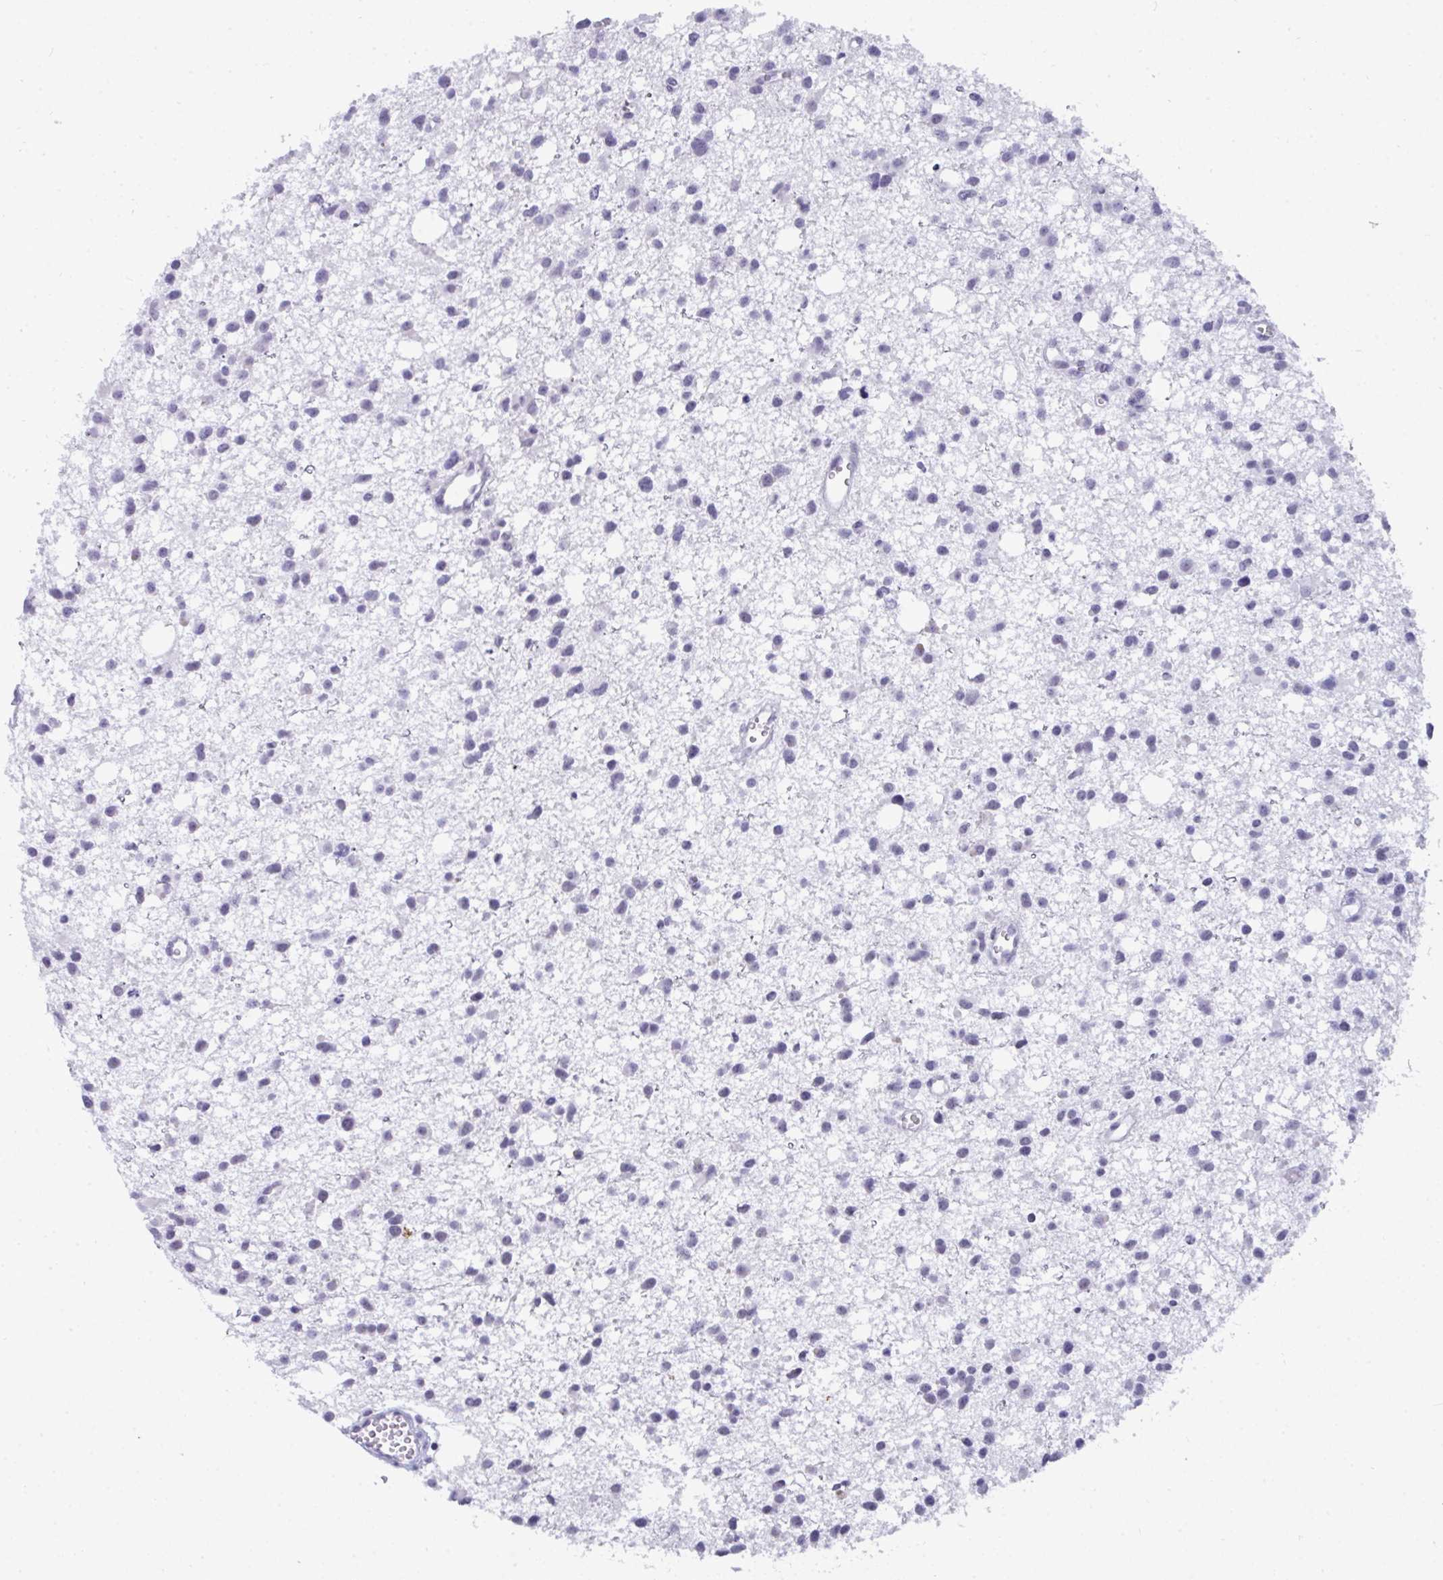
{"staining": {"intensity": "negative", "quantity": "none", "location": "none"}, "tissue": "glioma", "cell_type": "Tumor cells", "image_type": "cancer", "snomed": [{"axis": "morphology", "description": "Glioma, malignant, High grade"}, {"axis": "topography", "description": "Brain"}], "caption": "This micrograph is of malignant glioma (high-grade) stained with immunohistochemistry to label a protein in brown with the nuclei are counter-stained blue. There is no staining in tumor cells.", "gene": "CDK13", "patient": {"sex": "male", "age": 23}}